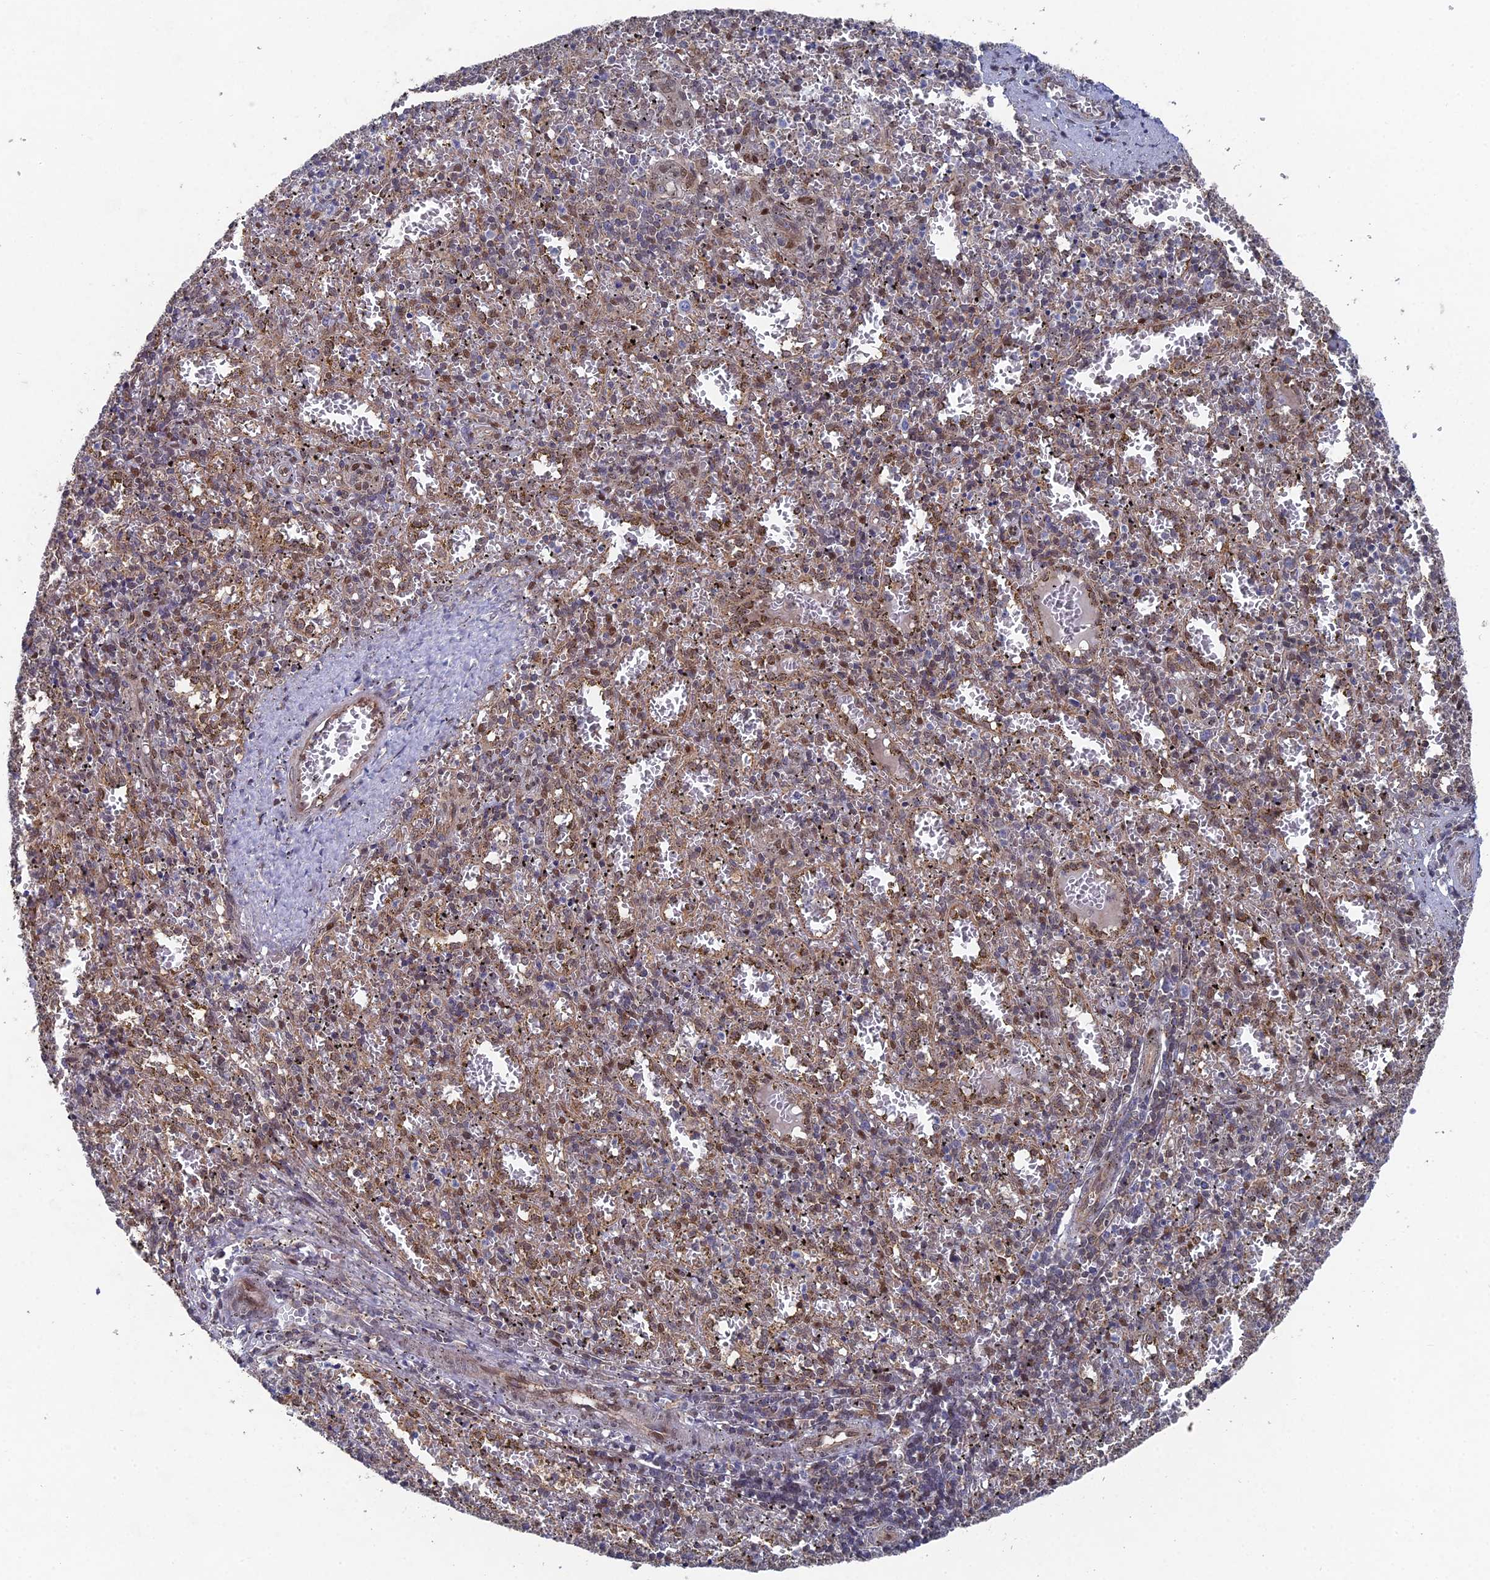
{"staining": {"intensity": "weak", "quantity": "25%-75%", "location": "cytoplasmic/membranous,nuclear"}, "tissue": "spleen", "cell_type": "Cells in red pulp", "image_type": "normal", "snomed": [{"axis": "morphology", "description": "Normal tissue, NOS"}, {"axis": "topography", "description": "Spleen"}], "caption": "Spleen stained with IHC shows weak cytoplasmic/membranous,nuclear staining in about 25%-75% of cells in red pulp. The staining was performed using DAB (3,3'-diaminobenzidine), with brown indicating positive protein expression. Nuclei are stained blue with hematoxylin.", "gene": "UNC5D", "patient": {"sex": "male", "age": 11}}